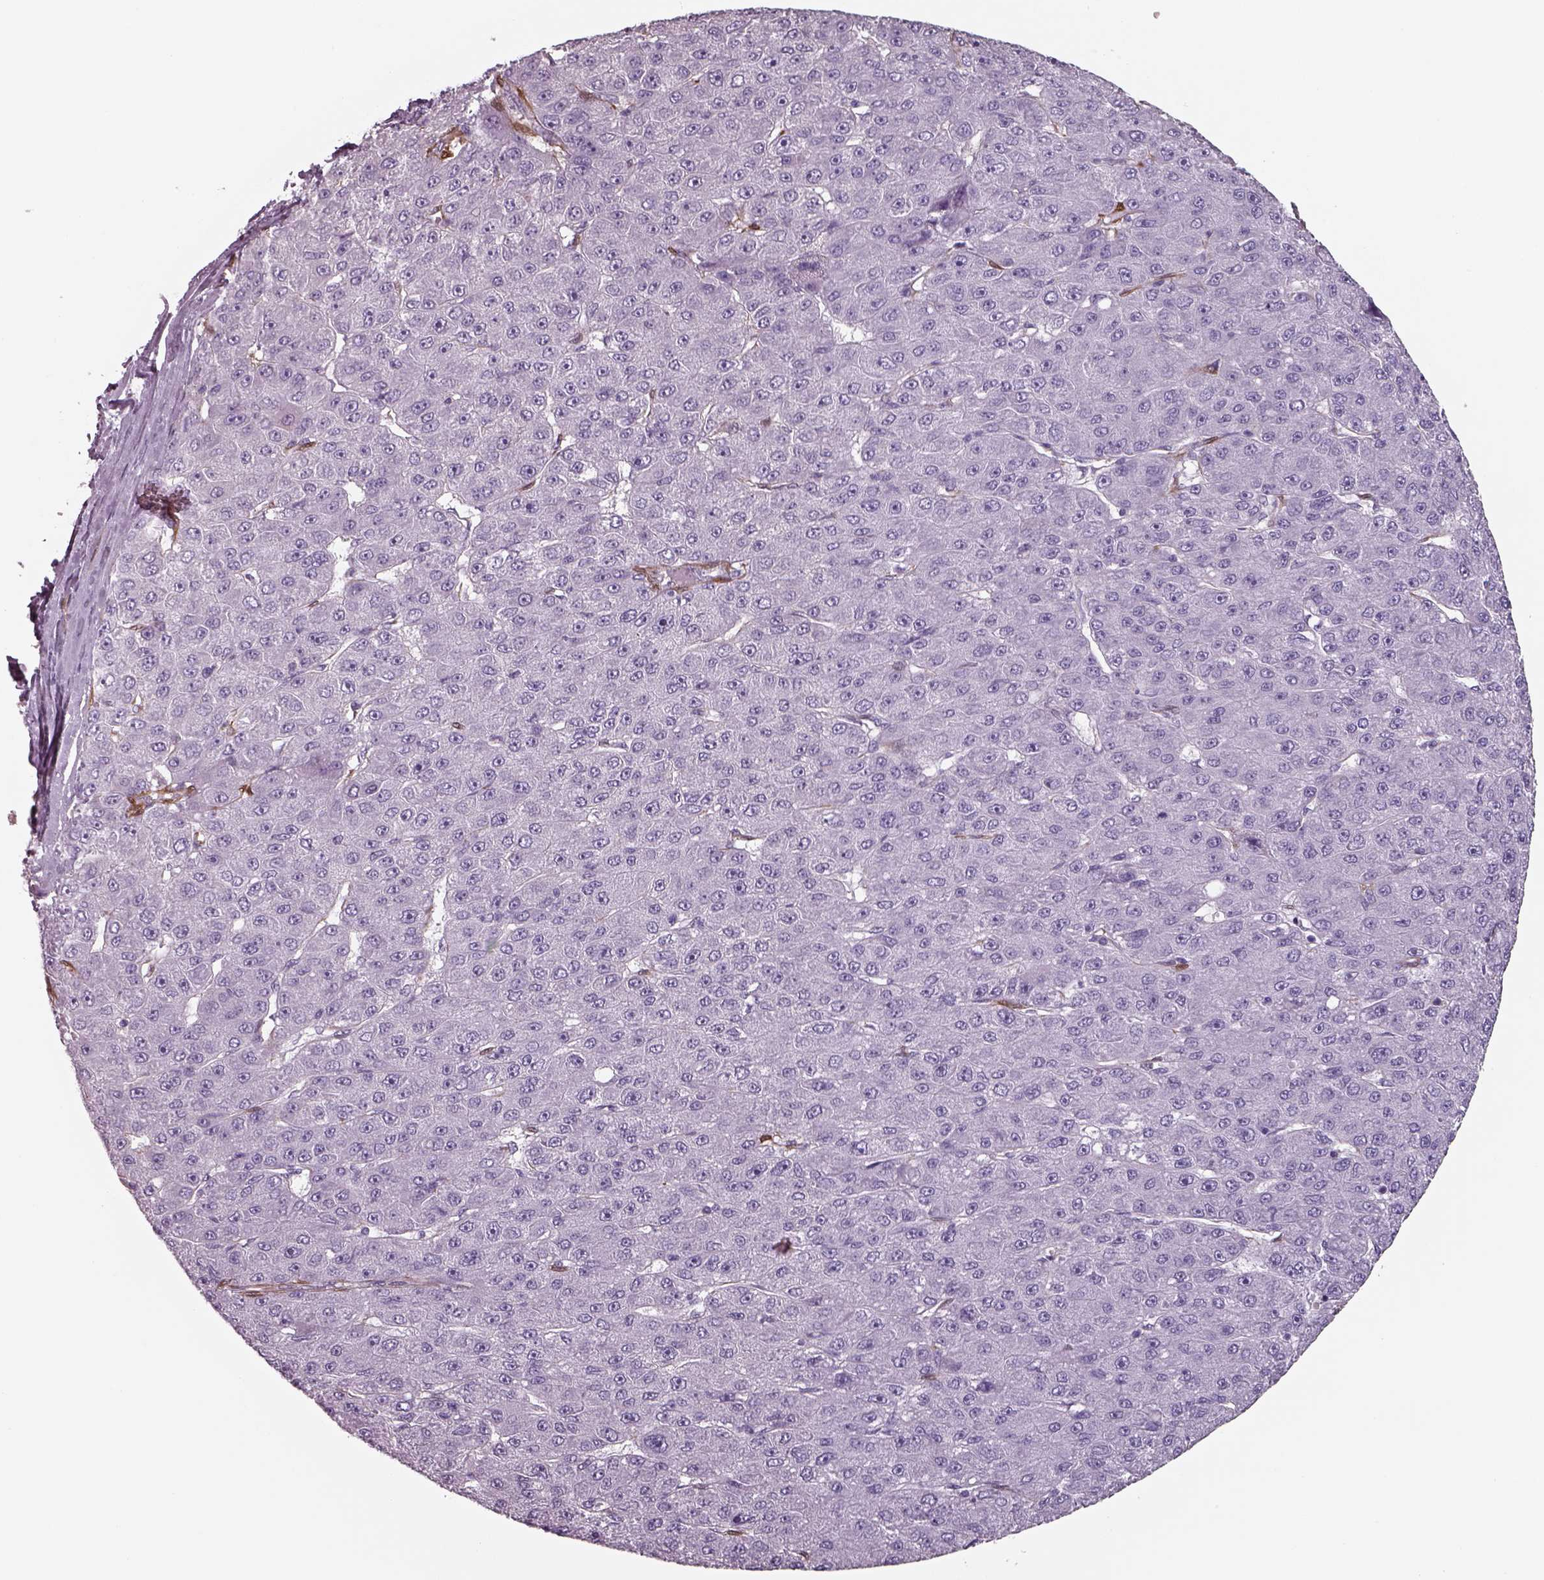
{"staining": {"intensity": "negative", "quantity": "none", "location": "none"}, "tissue": "liver cancer", "cell_type": "Tumor cells", "image_type": "cancer", "snomed": [{"axis": "morphology", "description": "Carcinoma, Hepatocellular, NOS"}, {"axis": "topography", "description": "Liver"}], "caption": "Immunohistochemical staining of liver cancer shows no significant positivity in tumor cells.", "gene": "ISYNA1", "patient": {"sex": "male", "age": 67}}